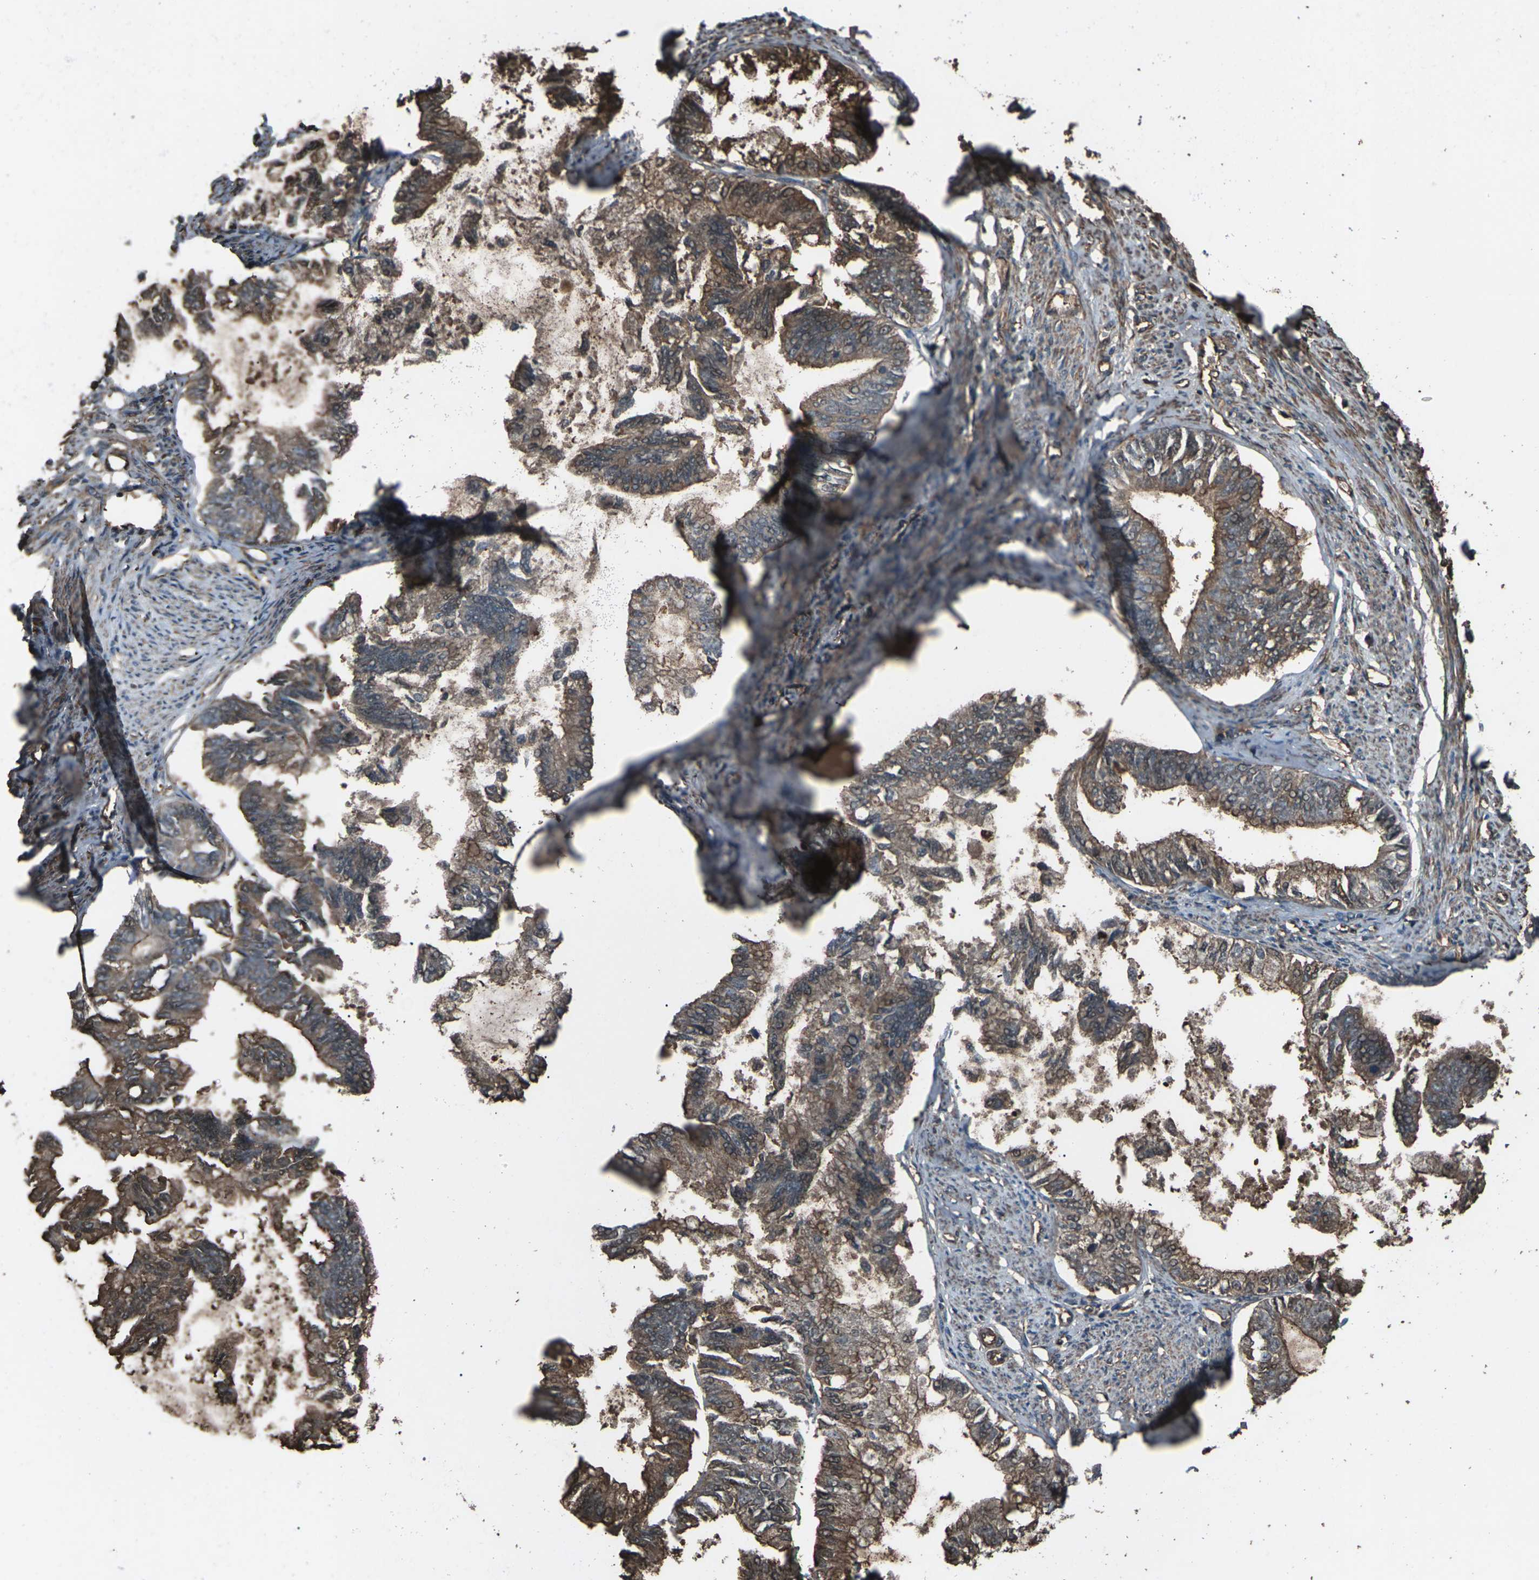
{"staining": {"intensity": "moderate", "quantity": ">75%", "location": "cytoplasmic/membranous"}, "tissue": "endometrial cancer", "cell_type": "Tumor cells", "image_type": "cancer", "snomed": [{"axis": "morphology", "description": "Adenocarcinoma, NOS"}, {"axis": "topography", "description": "Endometrium"}], "caption": "This micrograph exhibits endometrial adenocarcinoma stained with immunohistochemistry to label a protein in brown. The cytoplasmic/membranous of tumor cells show moderate positivity for the protein. Nuclei are counter-stained blue.", "gene": "DHPS", "patient": {"sex": "female", "age": 86}}